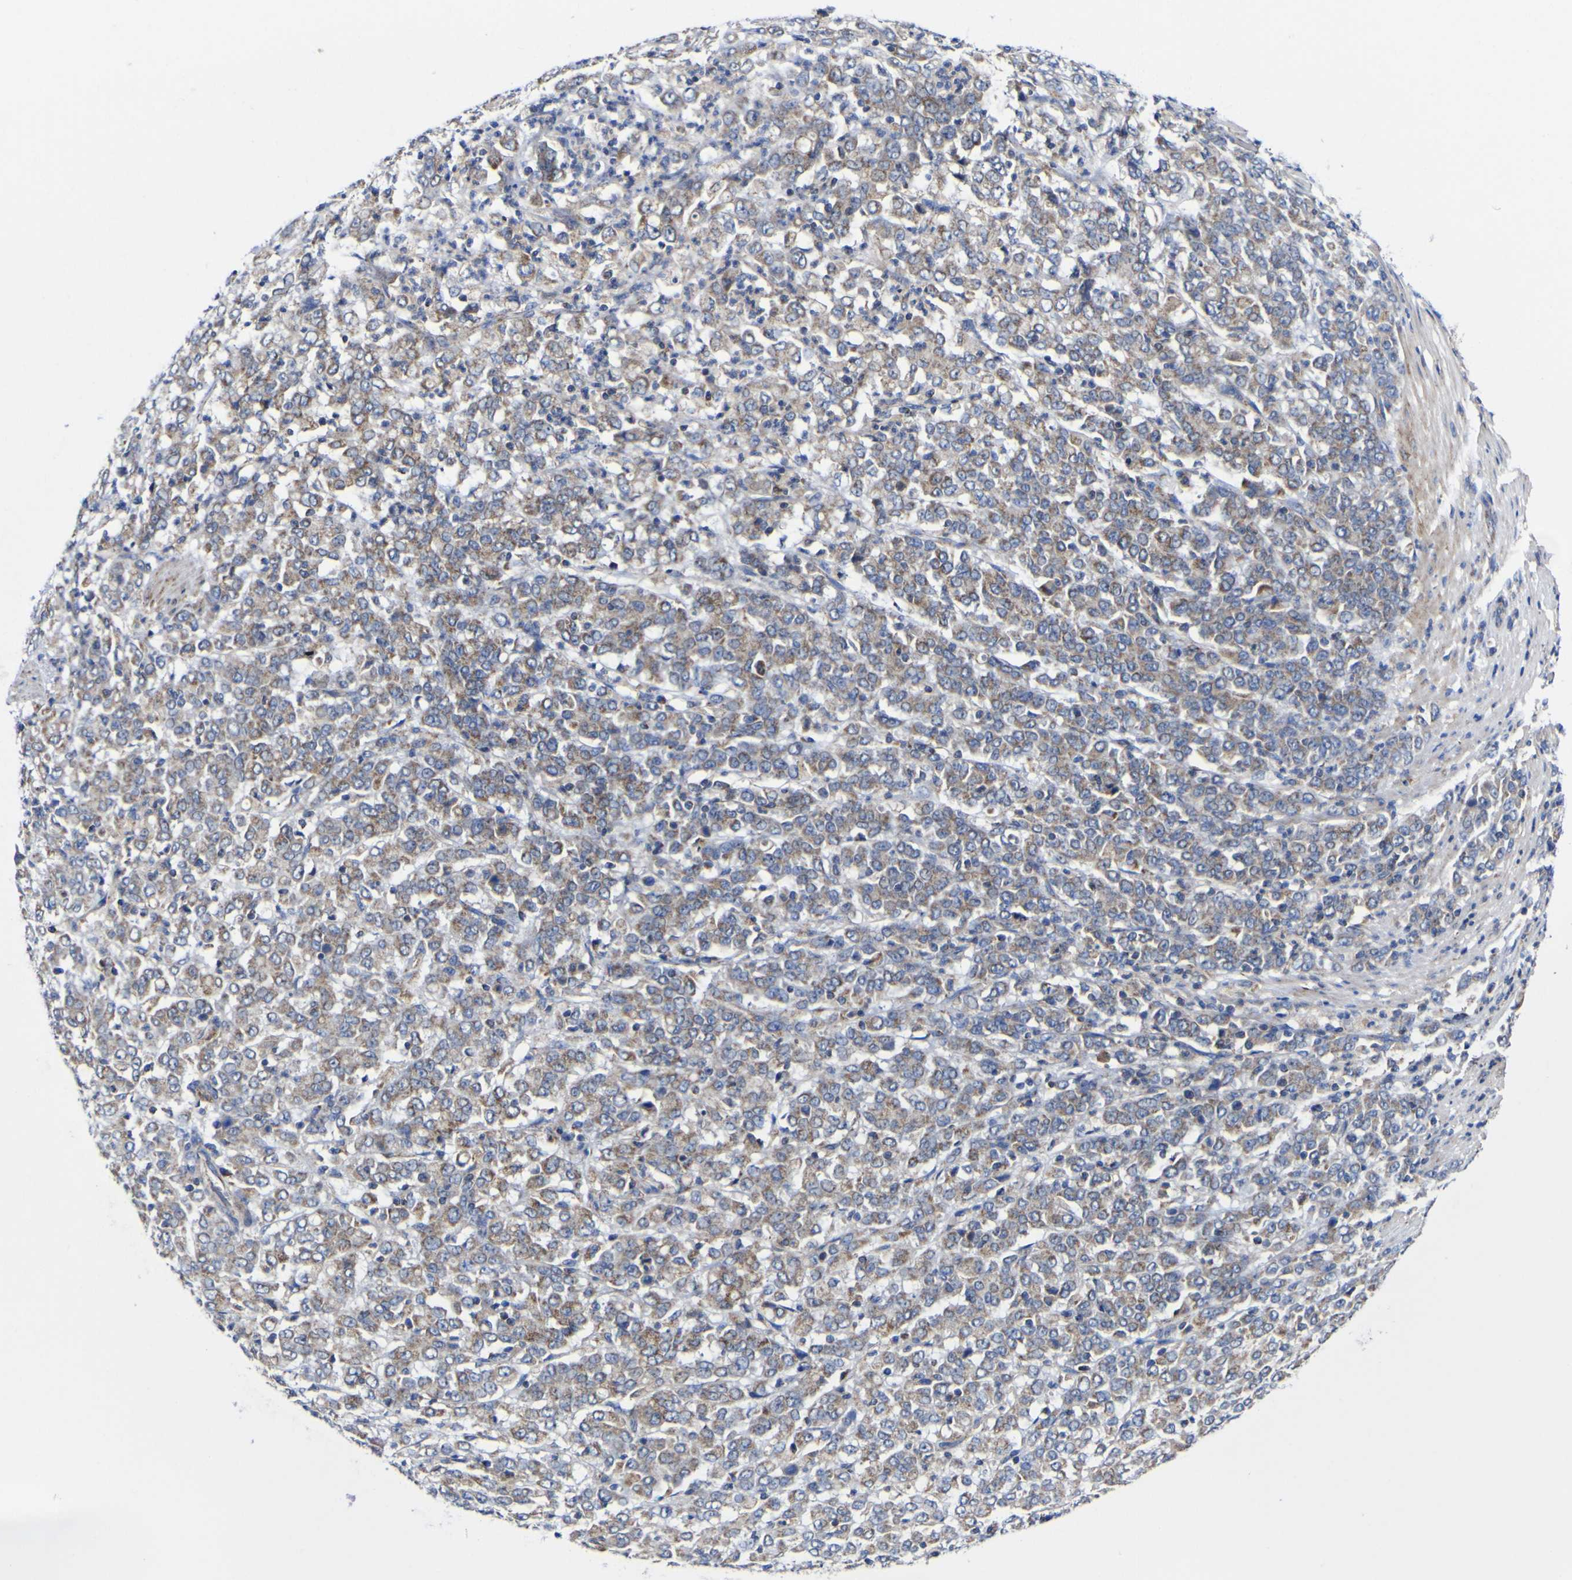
{"staining": {"intensity": "moderate", "quantity": ">75%", "location": "cytoplasmic/membranous"}, "tissue": "stomach cancer", "cell_type": "Tumor cells", "image_type": "cancer", "snomed": [{"axis": "morphology", "description": "Adenocarcinoma, NOS"}, {"axis": "topography", "description": "Stomach, lower"}], "caption": "Stomach cancer (adenocarcinoma) stained with a brown dye demonstrates moderate cytoplasmic/membranous positive expression in approximately >75% of tumor cells.", "gene": "CCDC90B", "patient": {"sex": "female", "age": 71}}